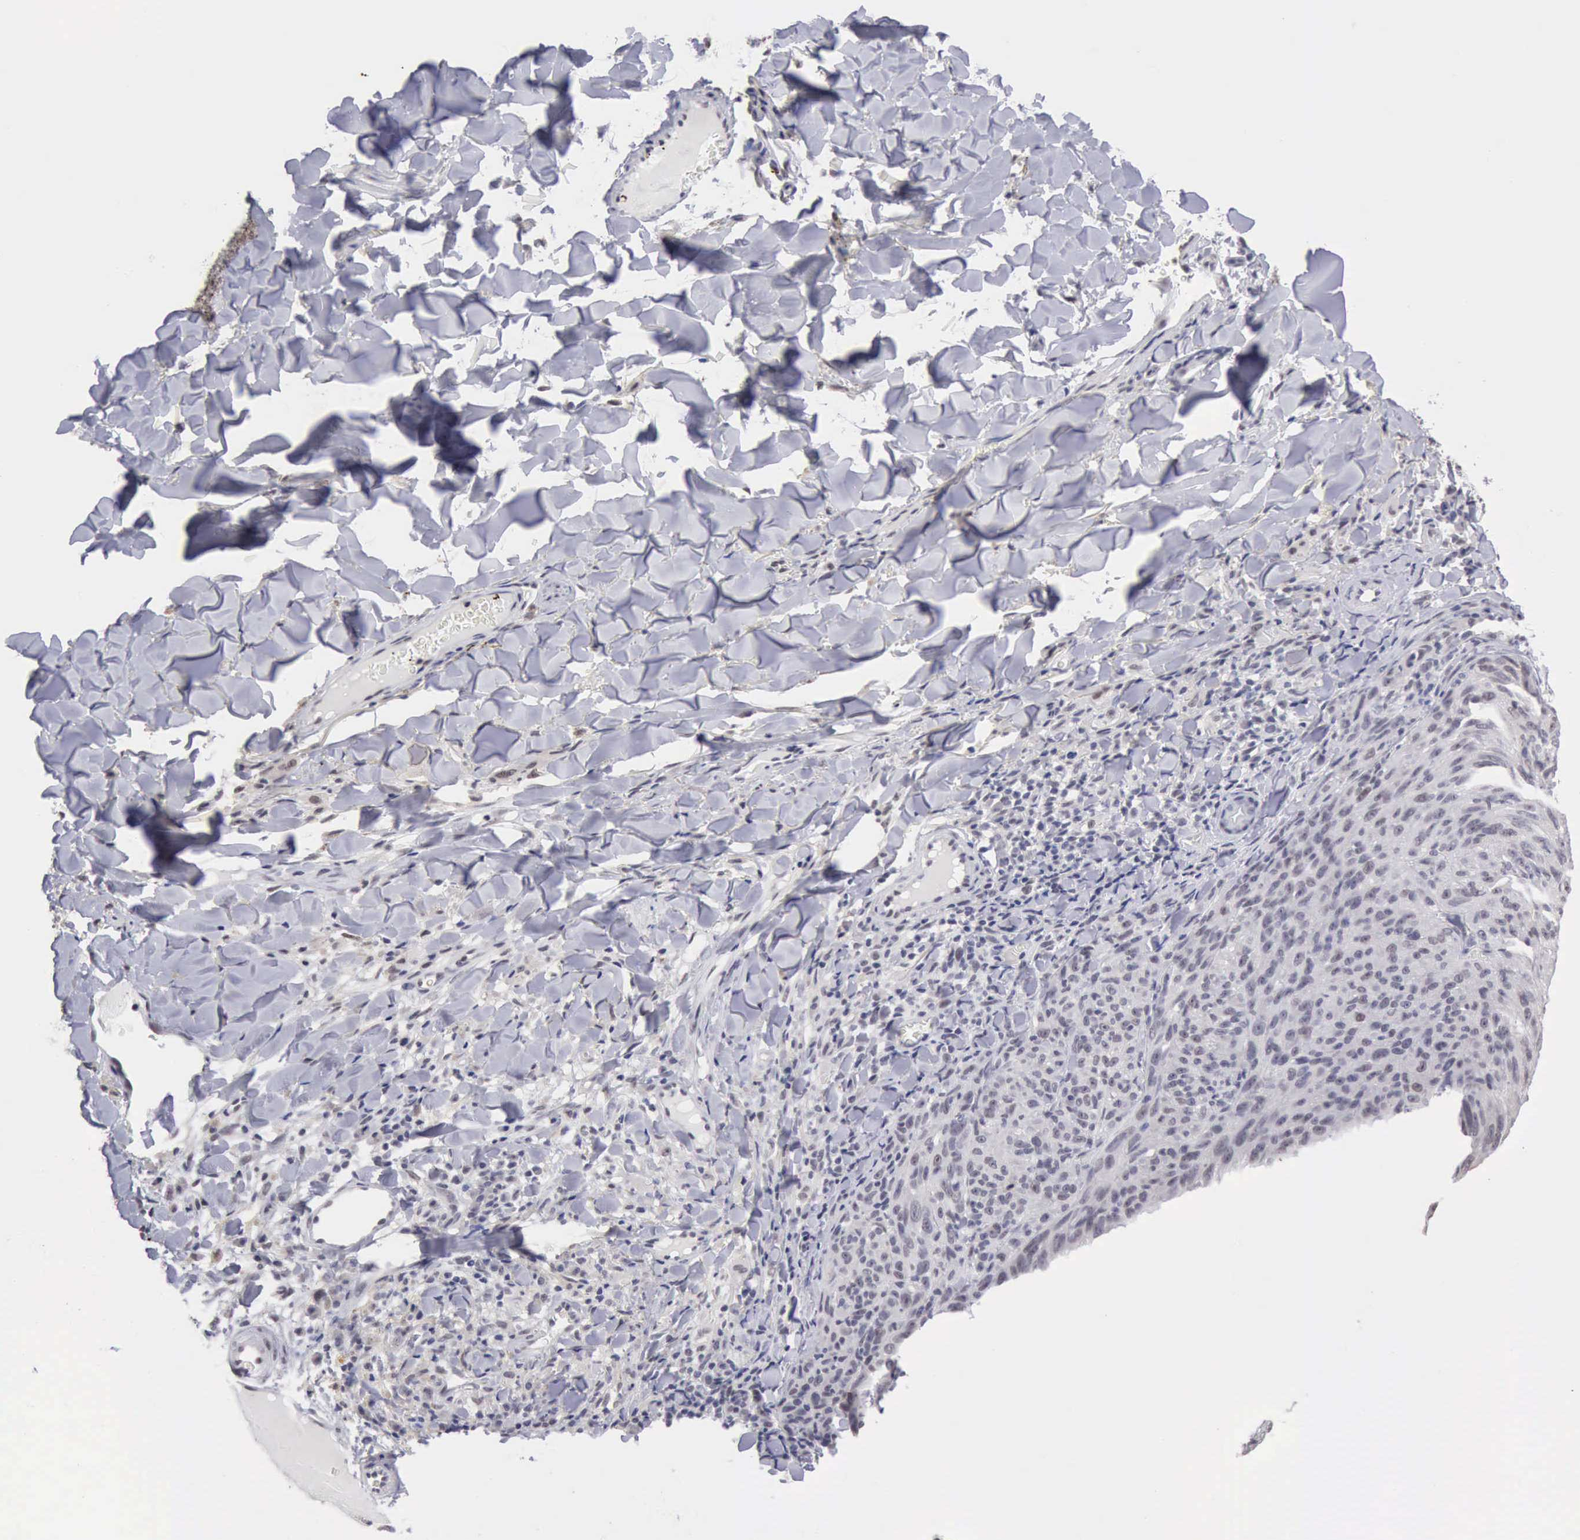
{"staining": {"intensity": "negative", "quantity": "none", "location": "none"}, "tissue": "melanoma", "cell_type": "Tumor cells", "image_type": "cancer", "snomed": [{"axis": "morphology", "description": "Malignant melanoma, NOS"}, {"axis": "topography", "description": "Skin"}], "caption": "The immunohistochemistry (IHC) image has no significant staining in tumor cells of melanoma tissue. (Stains: DAB (3,3'-diaminobenzidine) immunohistochemistry (IHC) with hematoxylin counter stain, Microscopy: brightfield microscopy at high magnification).", "gene": "TAF1", "patient": {"sex": "male", "age": 76}}